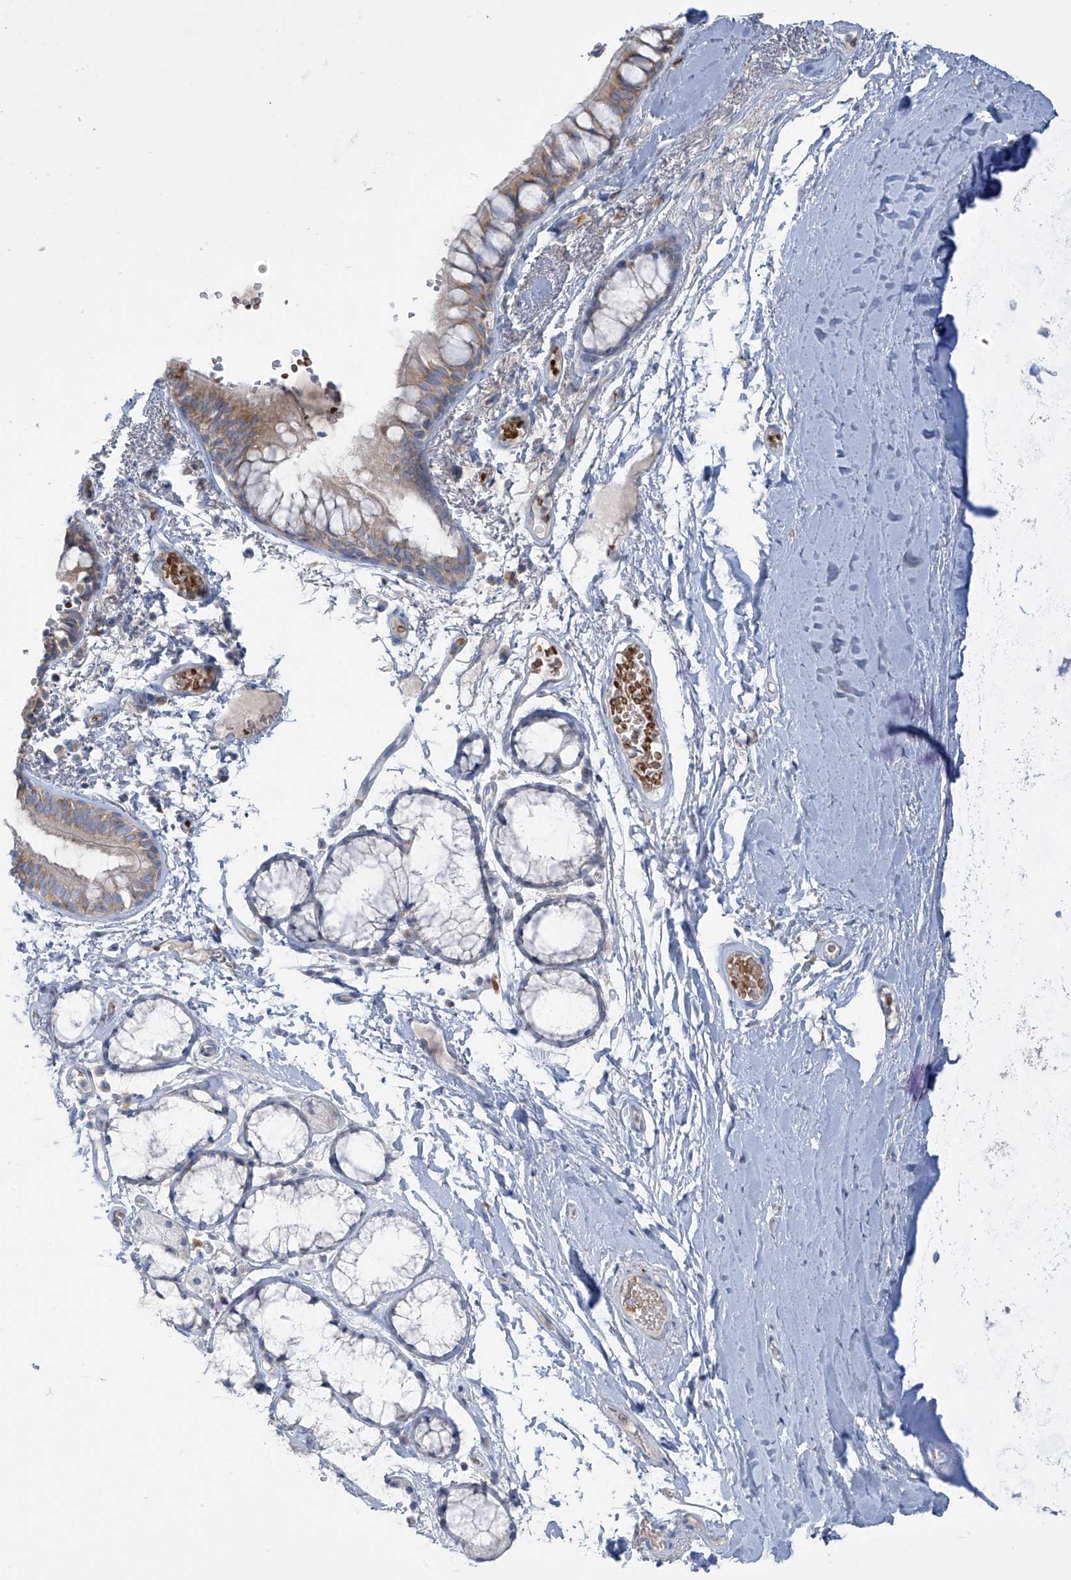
{"staining": {"intensity": "moderate", "quantity": "25%-75%", "location": "cytoplasmic/membranous"}, "tissue": "bronchus", "cell_type": "Respiratory epithelial cells", "image_type": "normal", "snomed": [{"axis": "morphology", "description": "Normal tissue, NOS"}, {"axis": "topography", "description": "Cartilage tissue"}, {"axis": "topography", "description": "Bronchus"}], "caption": "Immunohistochemical staining of normal human bronchus reveals moderate cytoplasmic/membranous protein expression in about 25%-75% of respiratory epithelial cells. The staining is performed using DAB (3,3'-diaminobenzidine) brown chromogen to label protein expression. The nuclei are counter-stained blue using hematoxylin.", "gene": "DGKQ", "patient": {"sex": "female", "age": 73}}